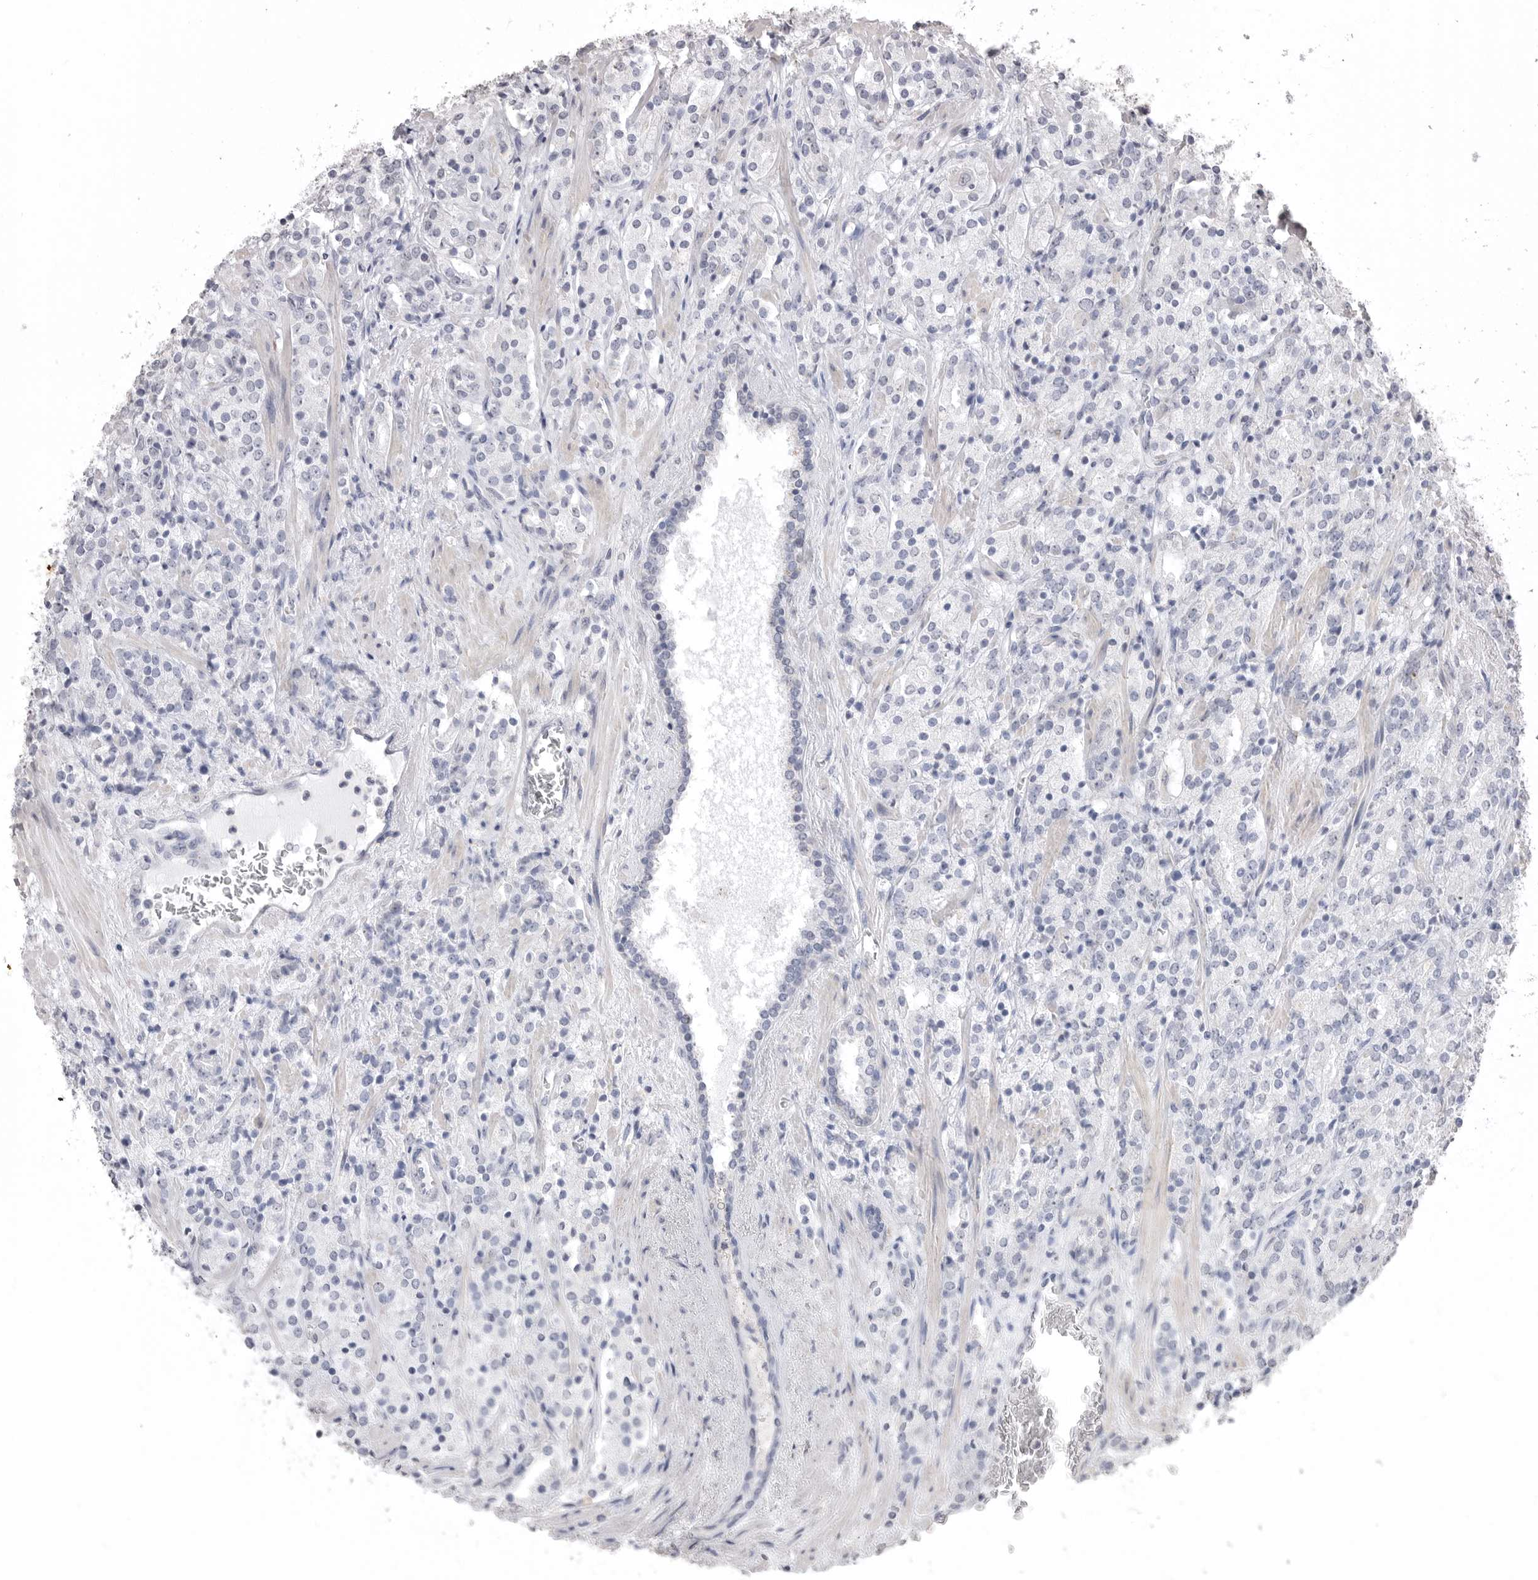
{"staining": {"intensity": "negative", "quantity": "none", "location": "none"}, "tissue": "prostate cancer", "cell_type": "Tumor cells", "image_type": "cancer", "snomed": [{"axis": "morphology", "description": "Adenocarcinoma, High grade"}, {"axis": "topography", "description": "Prostate"}], "caption": "IHC image of neoplastic tissue: prostate cancer stained with DAB (3,3'-diaminobenzidine) displays no significant protein staining in tumor cells. (DAB immunohistochemistry (IHC), high magnification).", "gene": "ICAM5", "patient": {"sex": "male", "age": 71}}